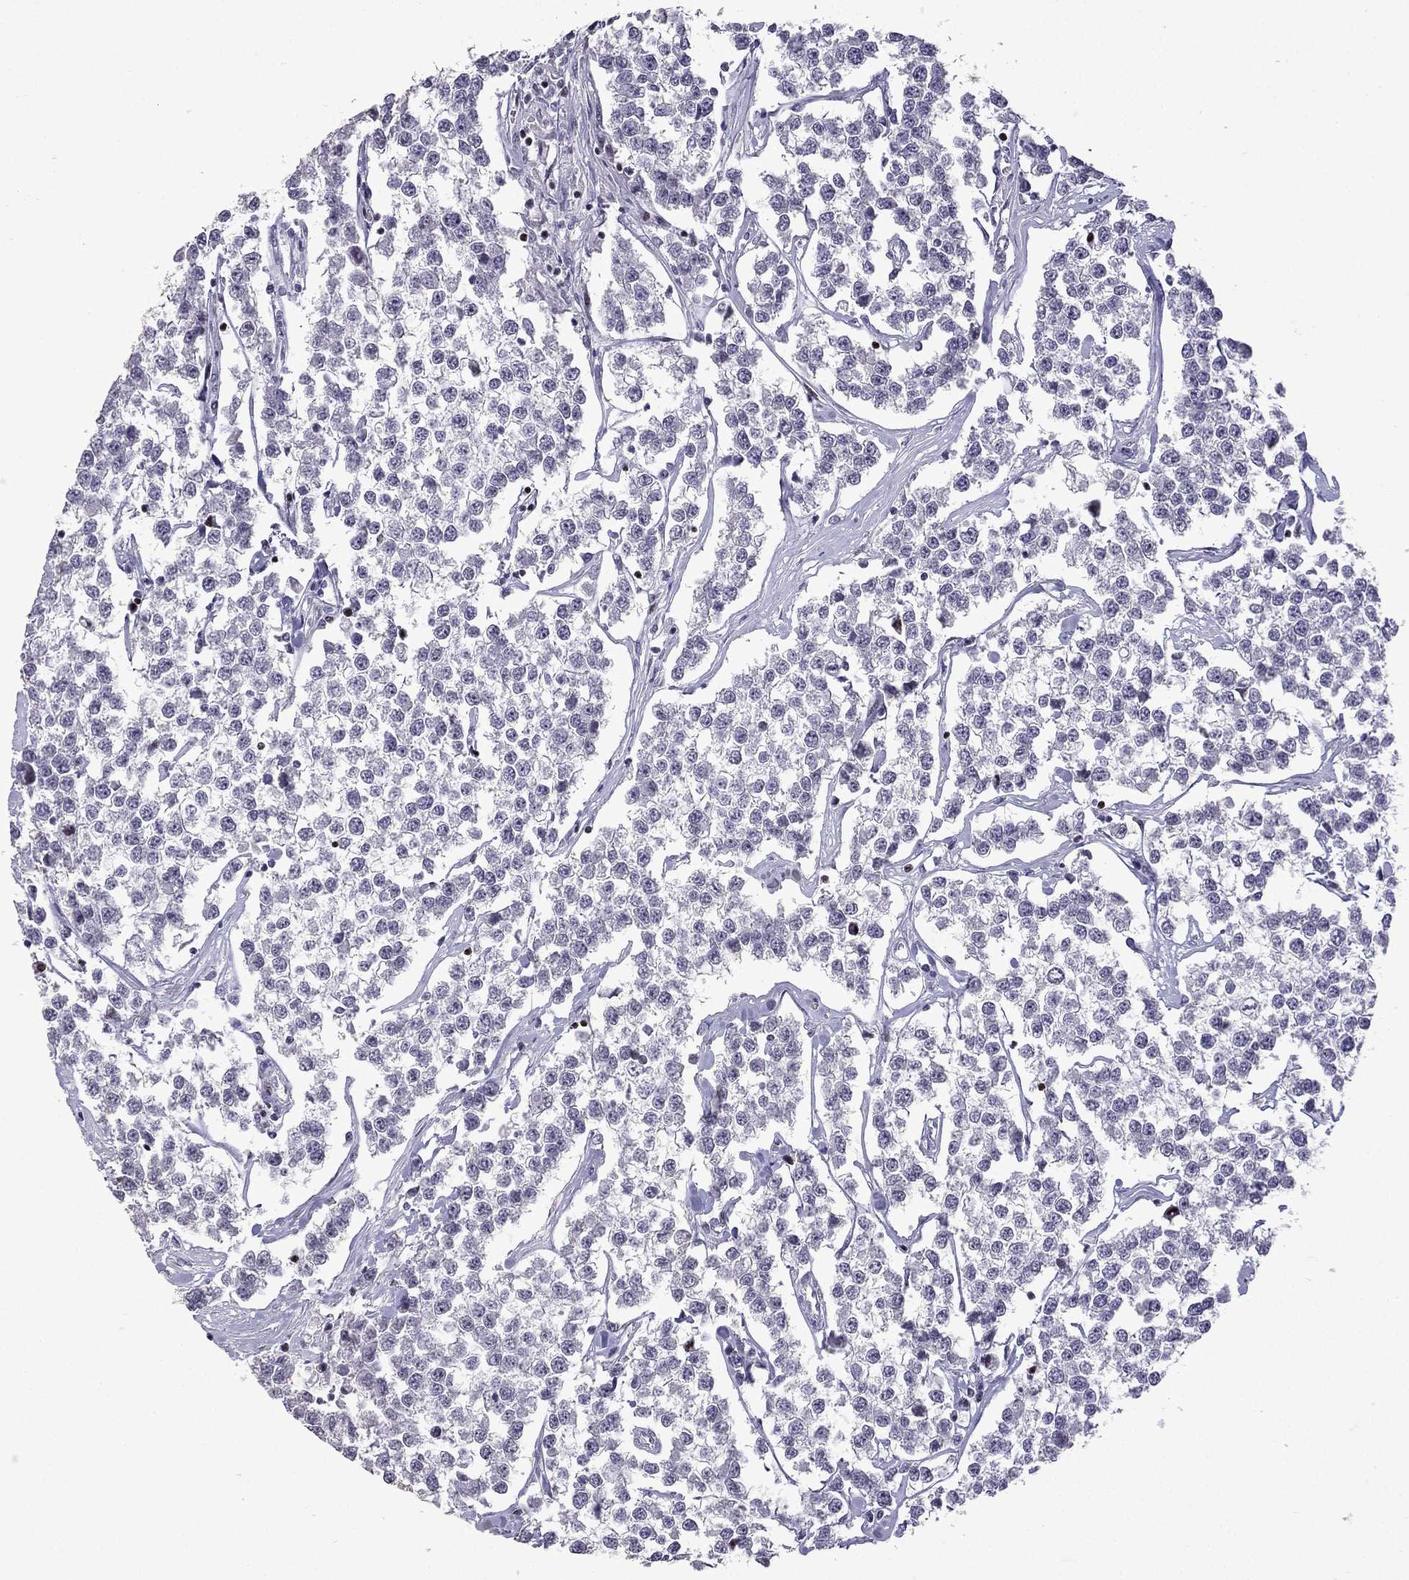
{"staining": {"intensity": "negative", "quantity": "none", "location": "none"}, "tissue": "testis cancer", "cell_type": "Tumor cells", "image_type": "cancer", "snomed": [{"axis": "morphology", "description": "Seminoma, NOS"}, {"axis": "topography", "description": "Testis"}], "caption": "Human testis cancer stained for a protein using immunohistochemistry demonstrates no positivity in tumor cells.", "gene": "TTN", "patient": {"sex": "male", "age": 59}}